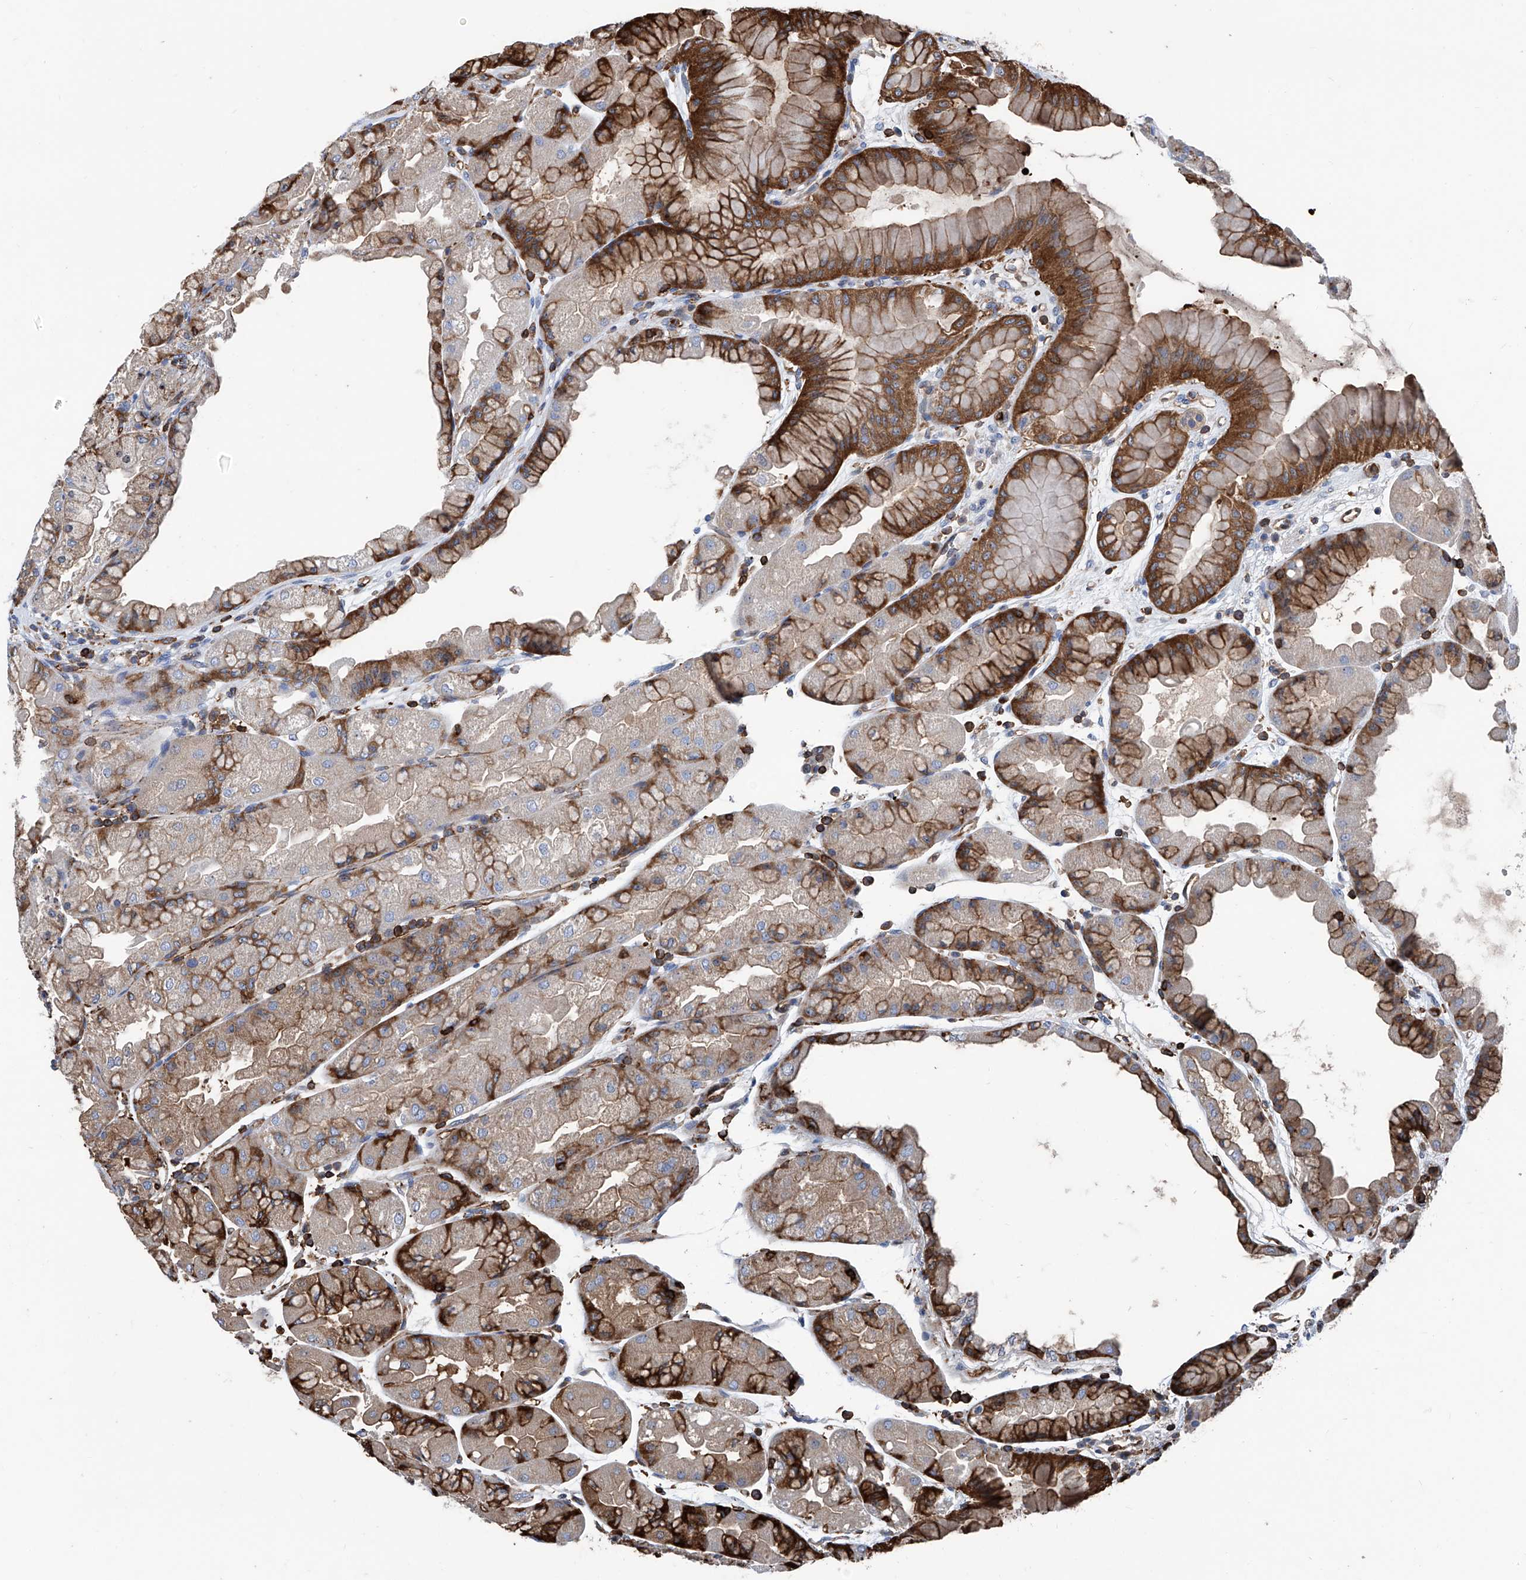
{"staining": {"intensity": "strong", "quantity": ">75%", "location": "cytoplasmic/membranous"}, "tissue": "stomach", "cell_type": "Glandular cells", "image_type": "normal", "snomed": [{"axis": "morphology", "description": "Normal tissue, NOS"}, {"axis": "topography", "description": "Stomach, upper"}], "caption": "About >75% of glandular cells in normal human stomach exhibit strong cytoplasmic/membranous protein positivity as visualized by brown immunohistochemical staining.", "gene": "ZNF484", "patient": {"sex": "male", "age": 47}}